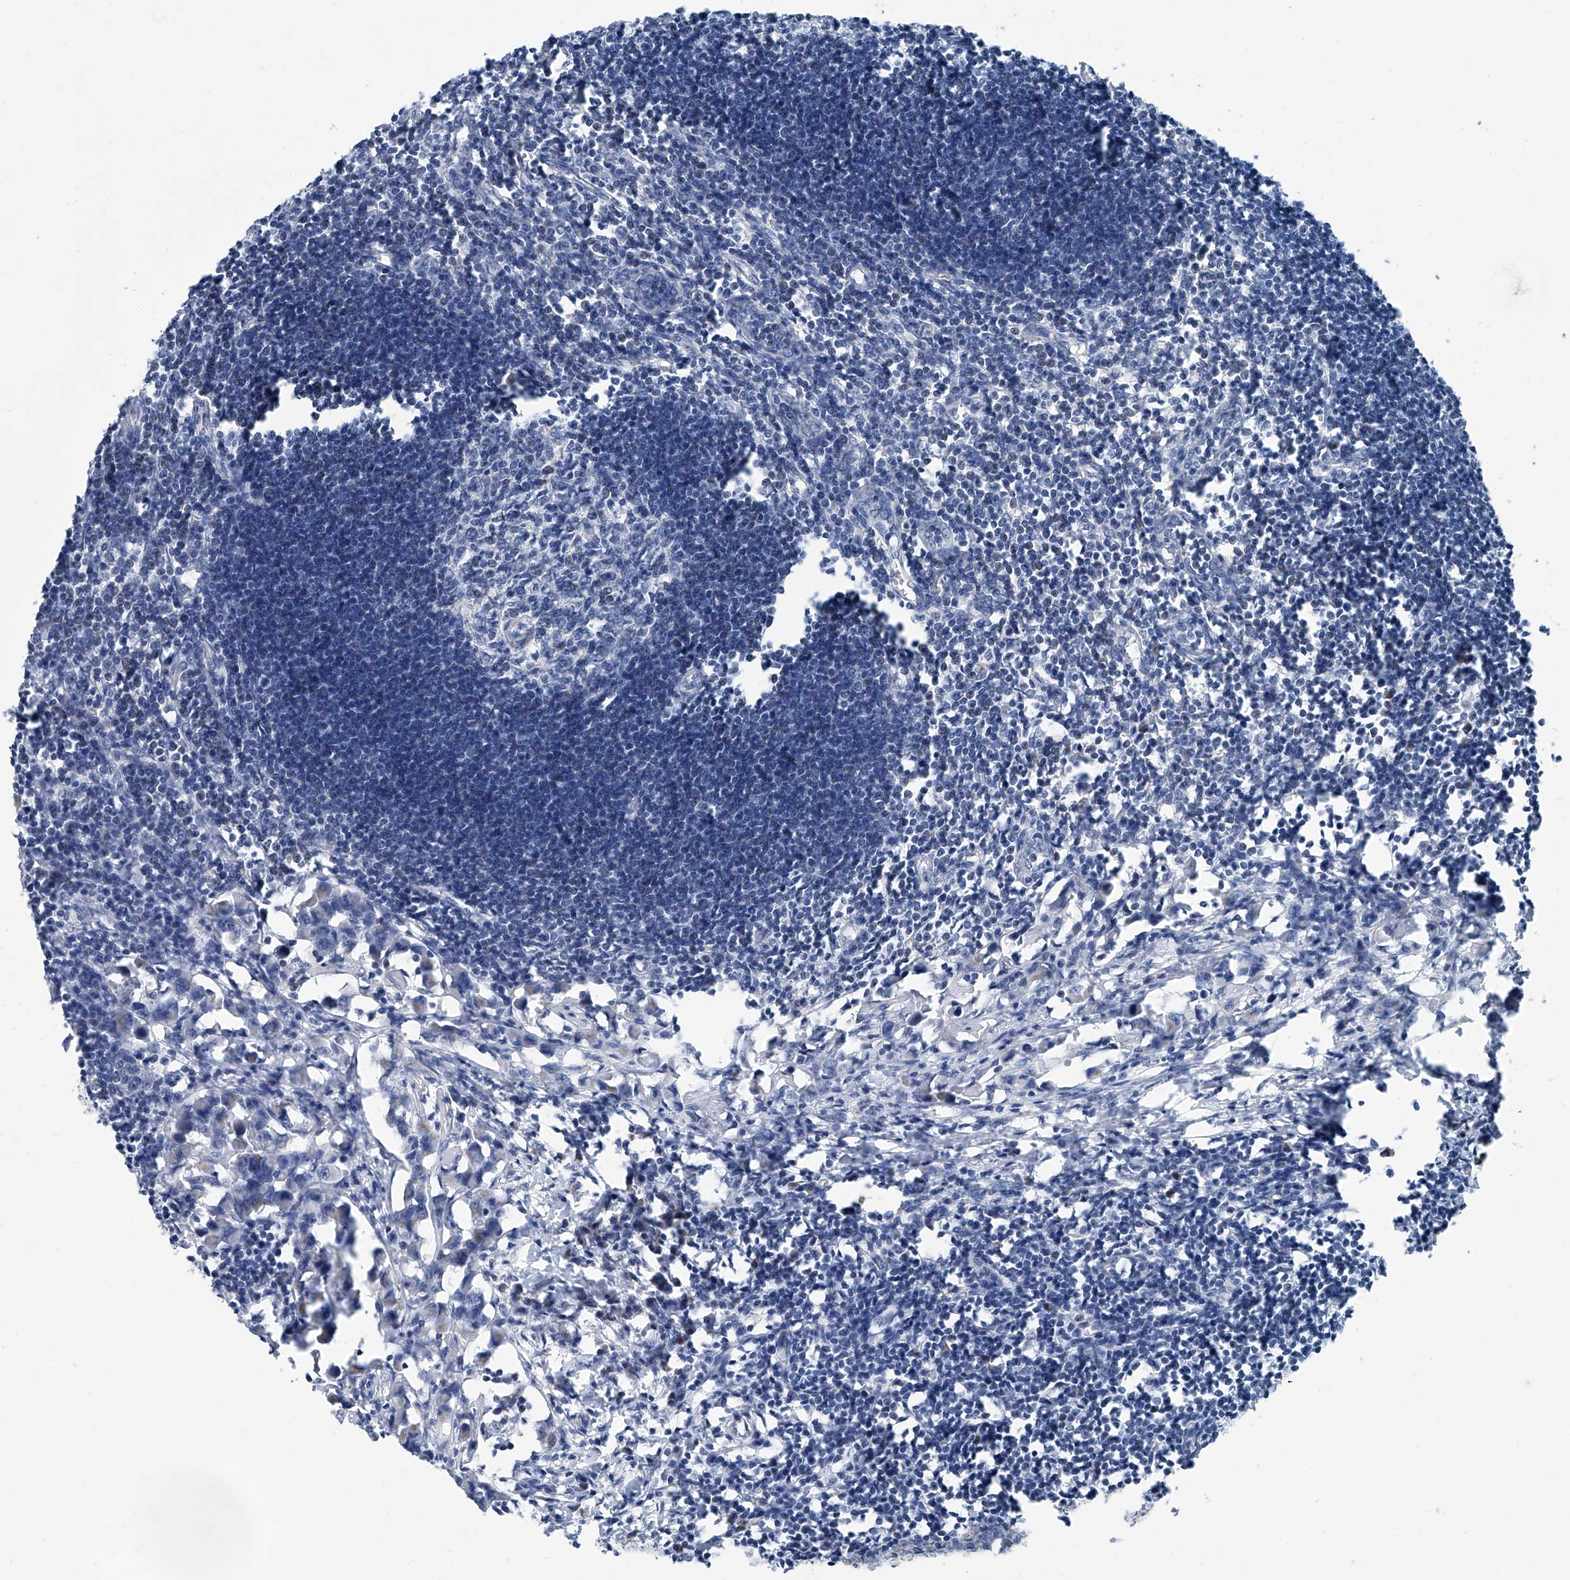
{"staining": {"intensity": "negative", "quantity": "none", "location": "none"}, "tissue": "lymph node", "cell_type": "Germinal center cells", "image_type": "normal", "snomed": [{"axis": "morphology", "description": "Normal tissue, NOS"}, {"axis": "morphology", "description": "Malignant melanoma, Metastatic site"}, {"axis": "topography", "description": "Lymph node"}], "caption": "This is a photomicrograph of IHC staining of unremarkable lymph node, which shows no expression in germinal center cells.", "gene": "MT", "patient": {"sex": "male", "age": 41}}